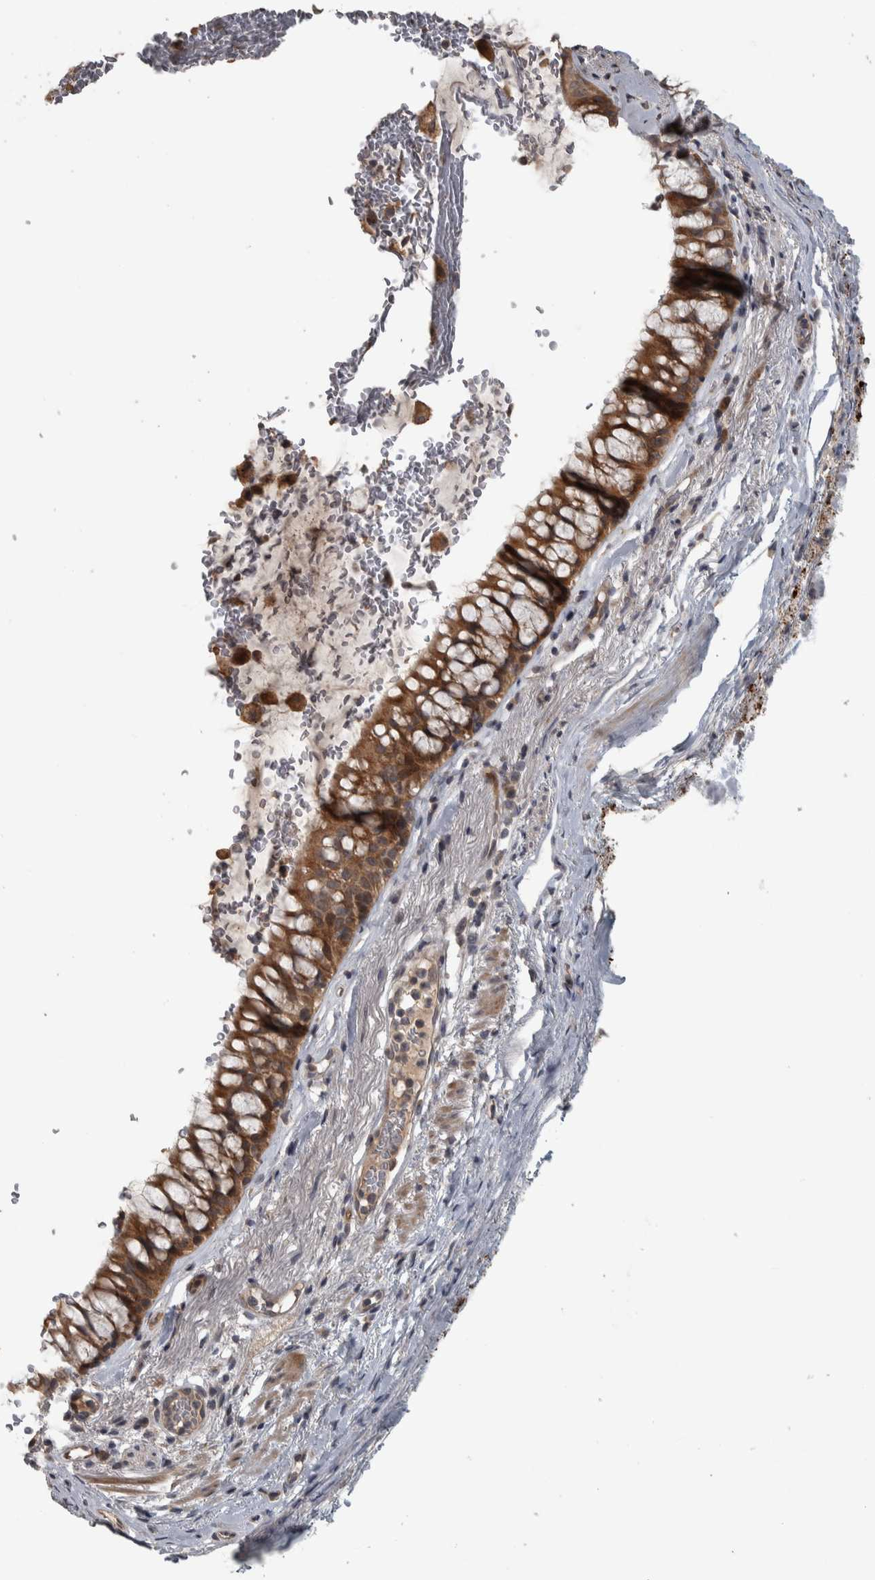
{"staining": {"intensity": "moderate", "quantity": ">75%", "location": "cytoplasmic/membranous"}, "tissue": "bronchus", "cell_type": "Respiratory epithelial cells", "image_type": "normal", "snomed": [{"axis": "morphology", "description": "Normal tissue, NOS"}, {"axis": "topography", "description": "Cartilage tissue"}, {"axis": "topography", "description": "Bronchus"}], "caption": "Immunohistochemical staining of unremarkable human bronchus shows moderate cytoplasmic/membranous protein positivity in approximately >75% of respiratory epithelial cells. Using DAB (3,3'-diaminobenzidine) (brown) and hematoxylin (blue) stains, captured at high magnification using brightfield microscopy.", "gene": "ERAL1", "patient": {"sex": "female", "age": 53}}